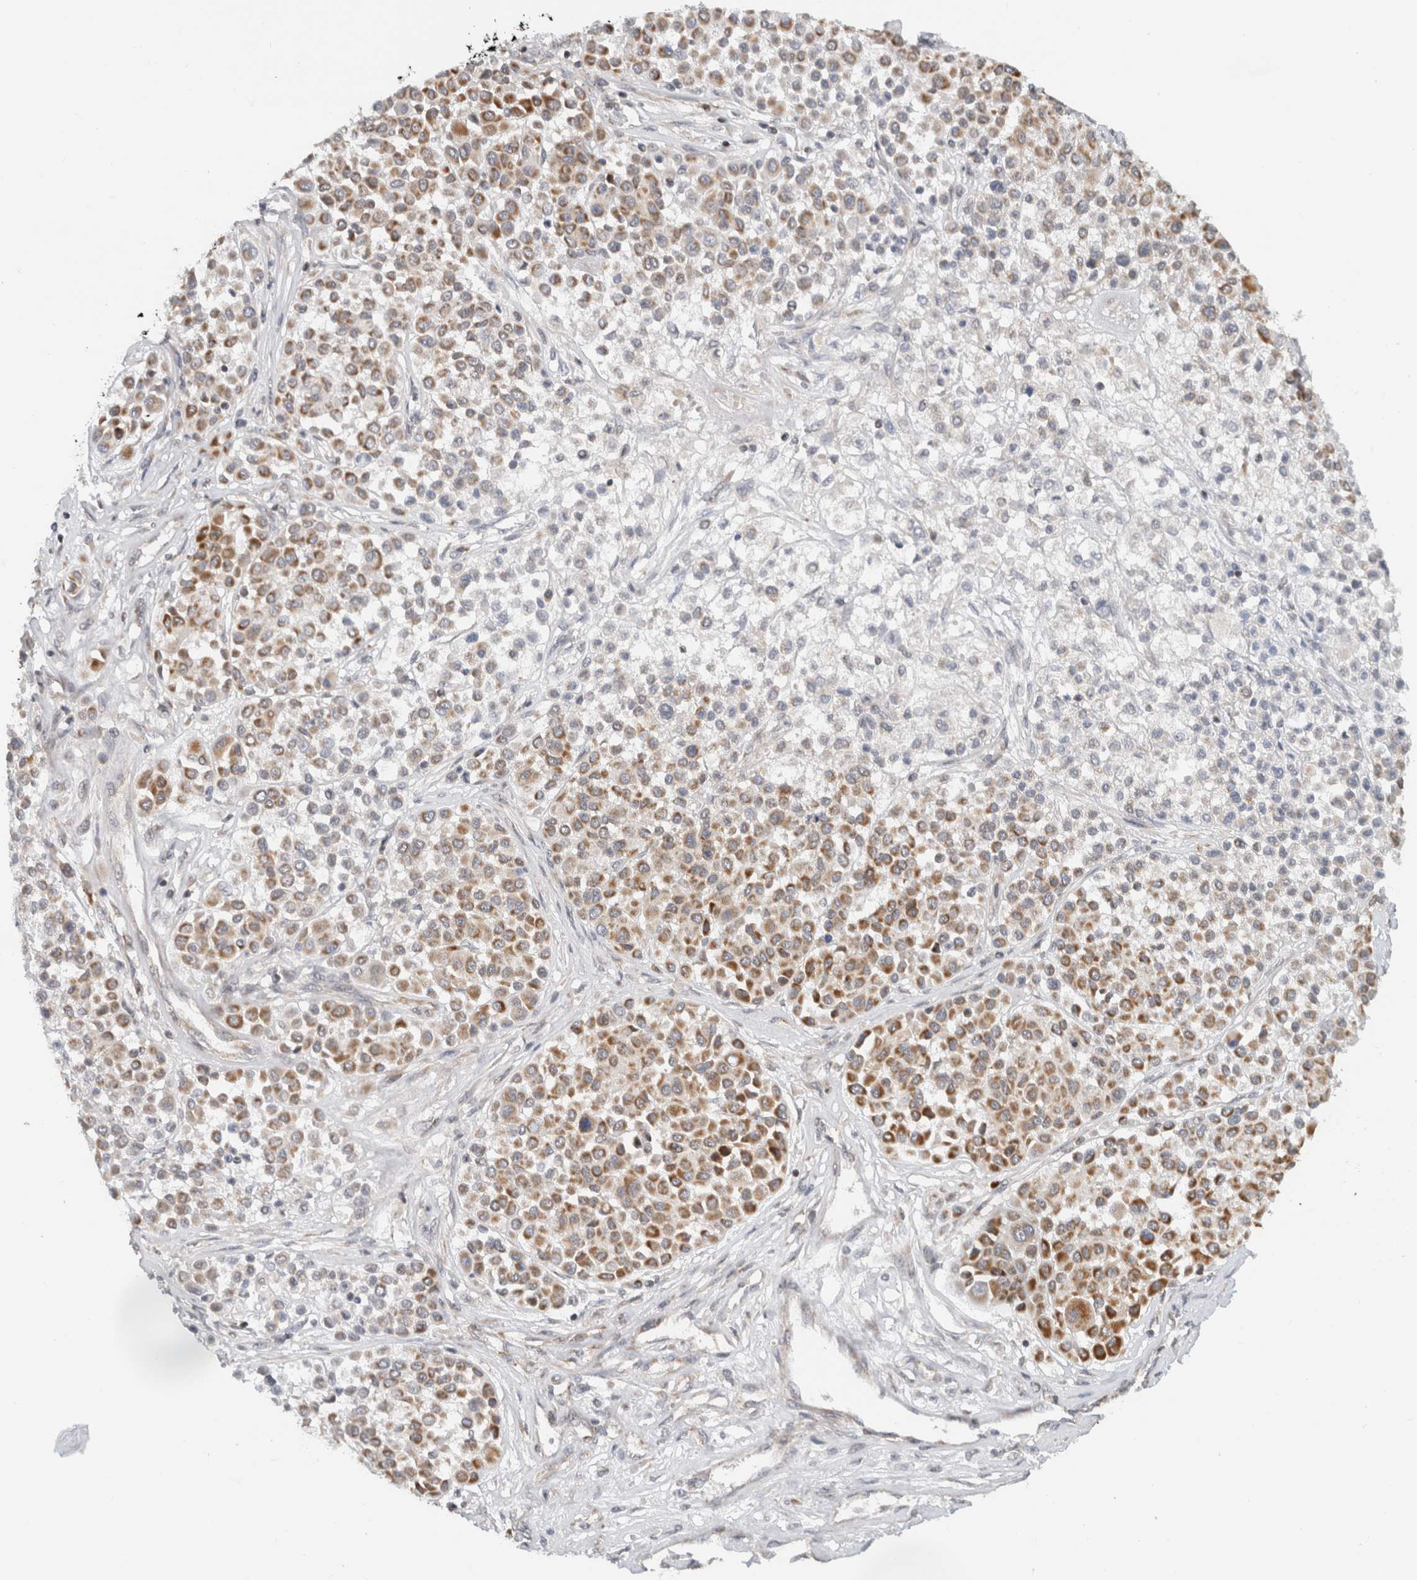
{"staining": {"intensity": "moderate", "quantity": ">75%", "location": "cytoplasmic/membranous"}, "tissue": "melanoma", "cell_type": "Tumor cells", "image_type": "cancer", "snomed": [{"axis": "morphology", "description": "Malignant melanoma, Metastatic site"}, {"axis": "topography", "description": "Soft tissue"}], "caption": "IHC image of neoplastic tissue: malignant melanoma (metastatic site) stained using IHC exhibits medium levels of moderate protein expression localized specifically in the cytoplasmic/membranous of tumor cells, appearing as a cytoplasmic/membranous brown color.", "gene": "CMC2", "patient": {"sex": "male", "age": 41}}